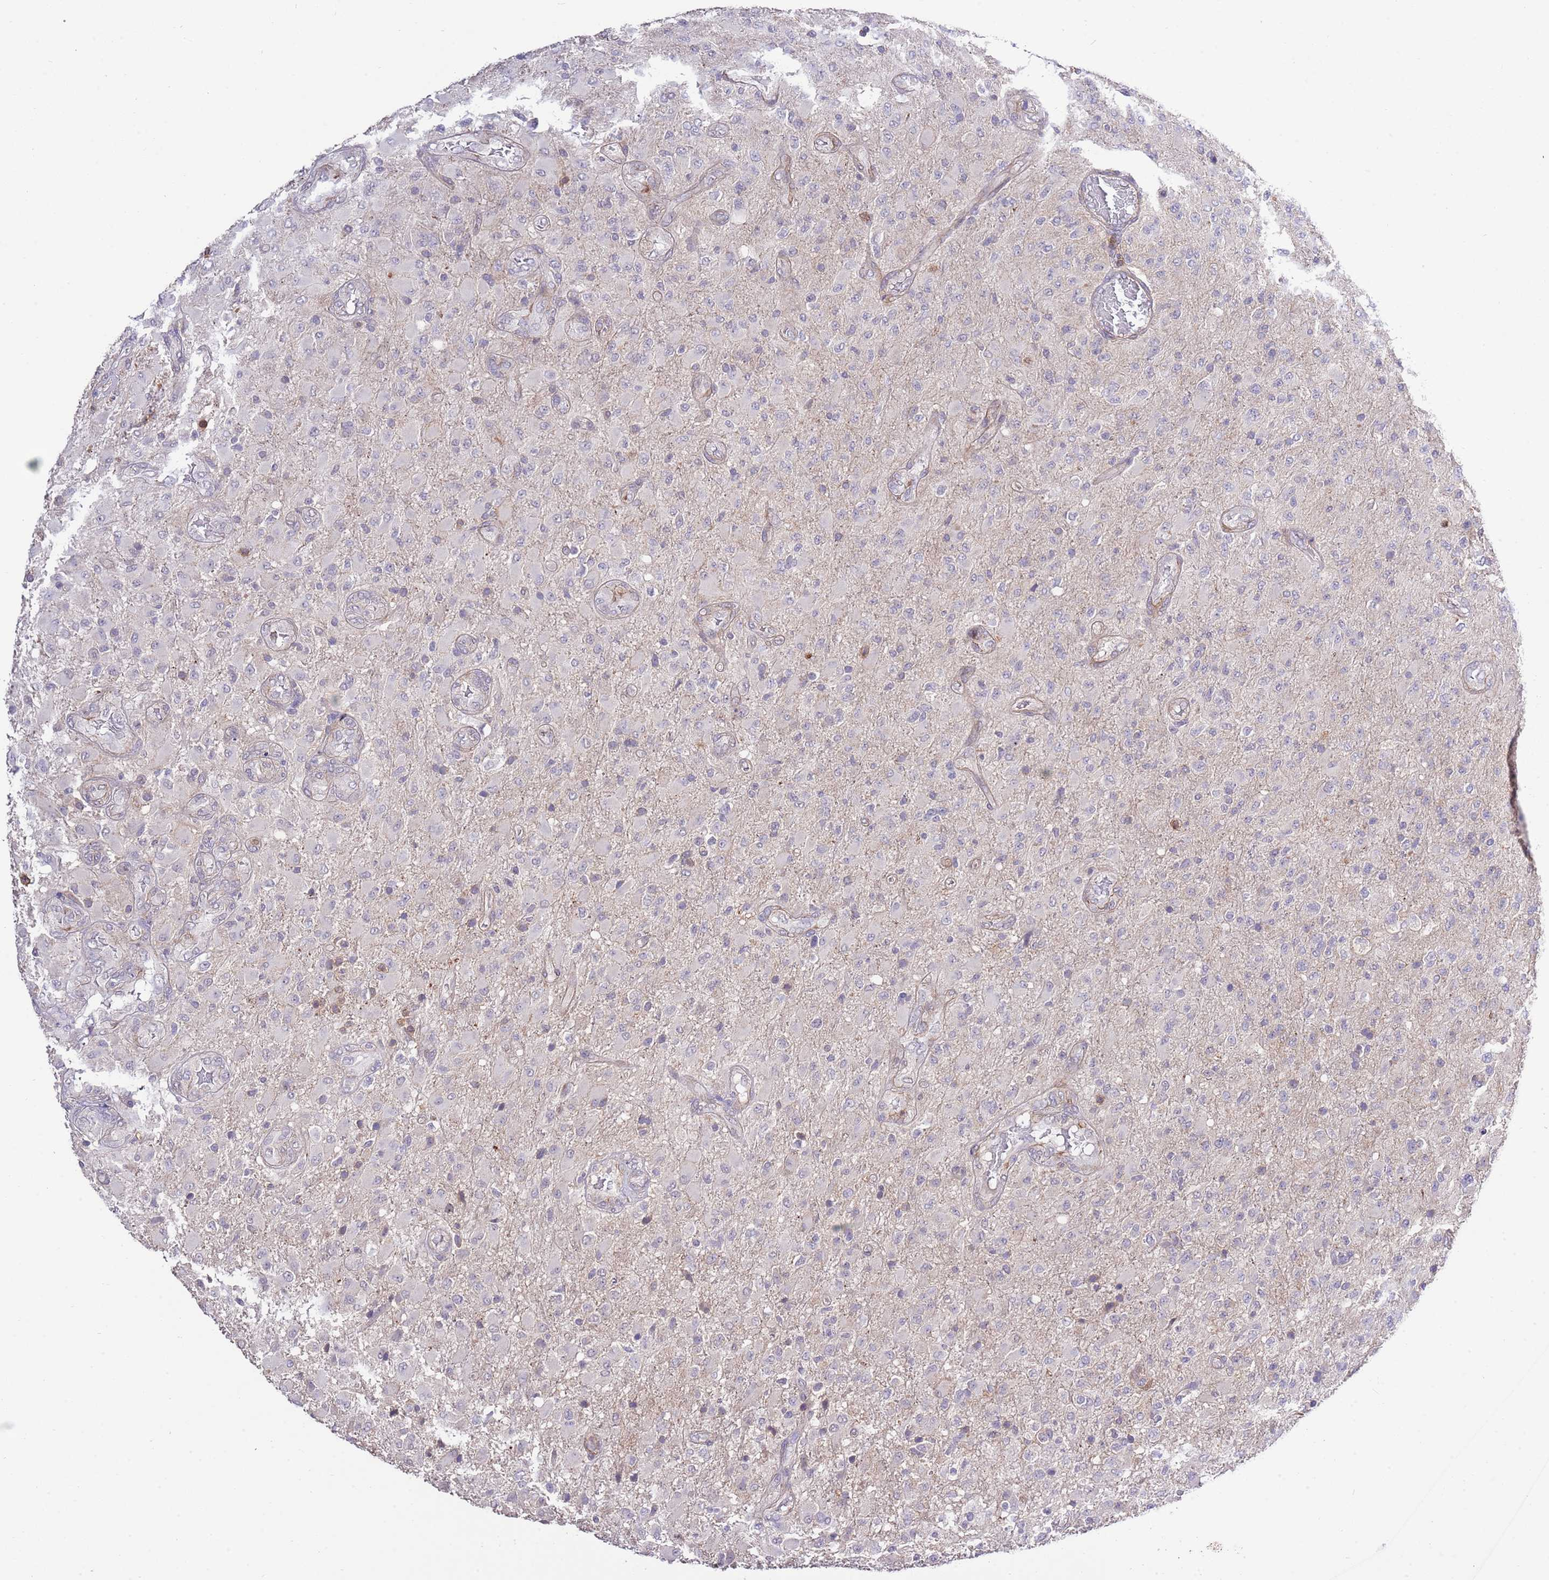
{"staining": {"intensity": "negative", "quantity": "none", "location": "none"}, "tissue": "glioma", "cell_type": "Tumor cells", "image_type": "cancer", "snomed": [{"axis": "morphology", "description": "Glioma, malignant, Low grade"}, {"axis": "topography", "description": "Brain"}], "caption": "Immunohistochemical staining of glioma exhibits no significant positivity in tumor cells. (Immunohistochemistry, brightfield microscopy, high magnification).", "gene": "EFHD1", "patient": {"sex": "male", "age": 65}}